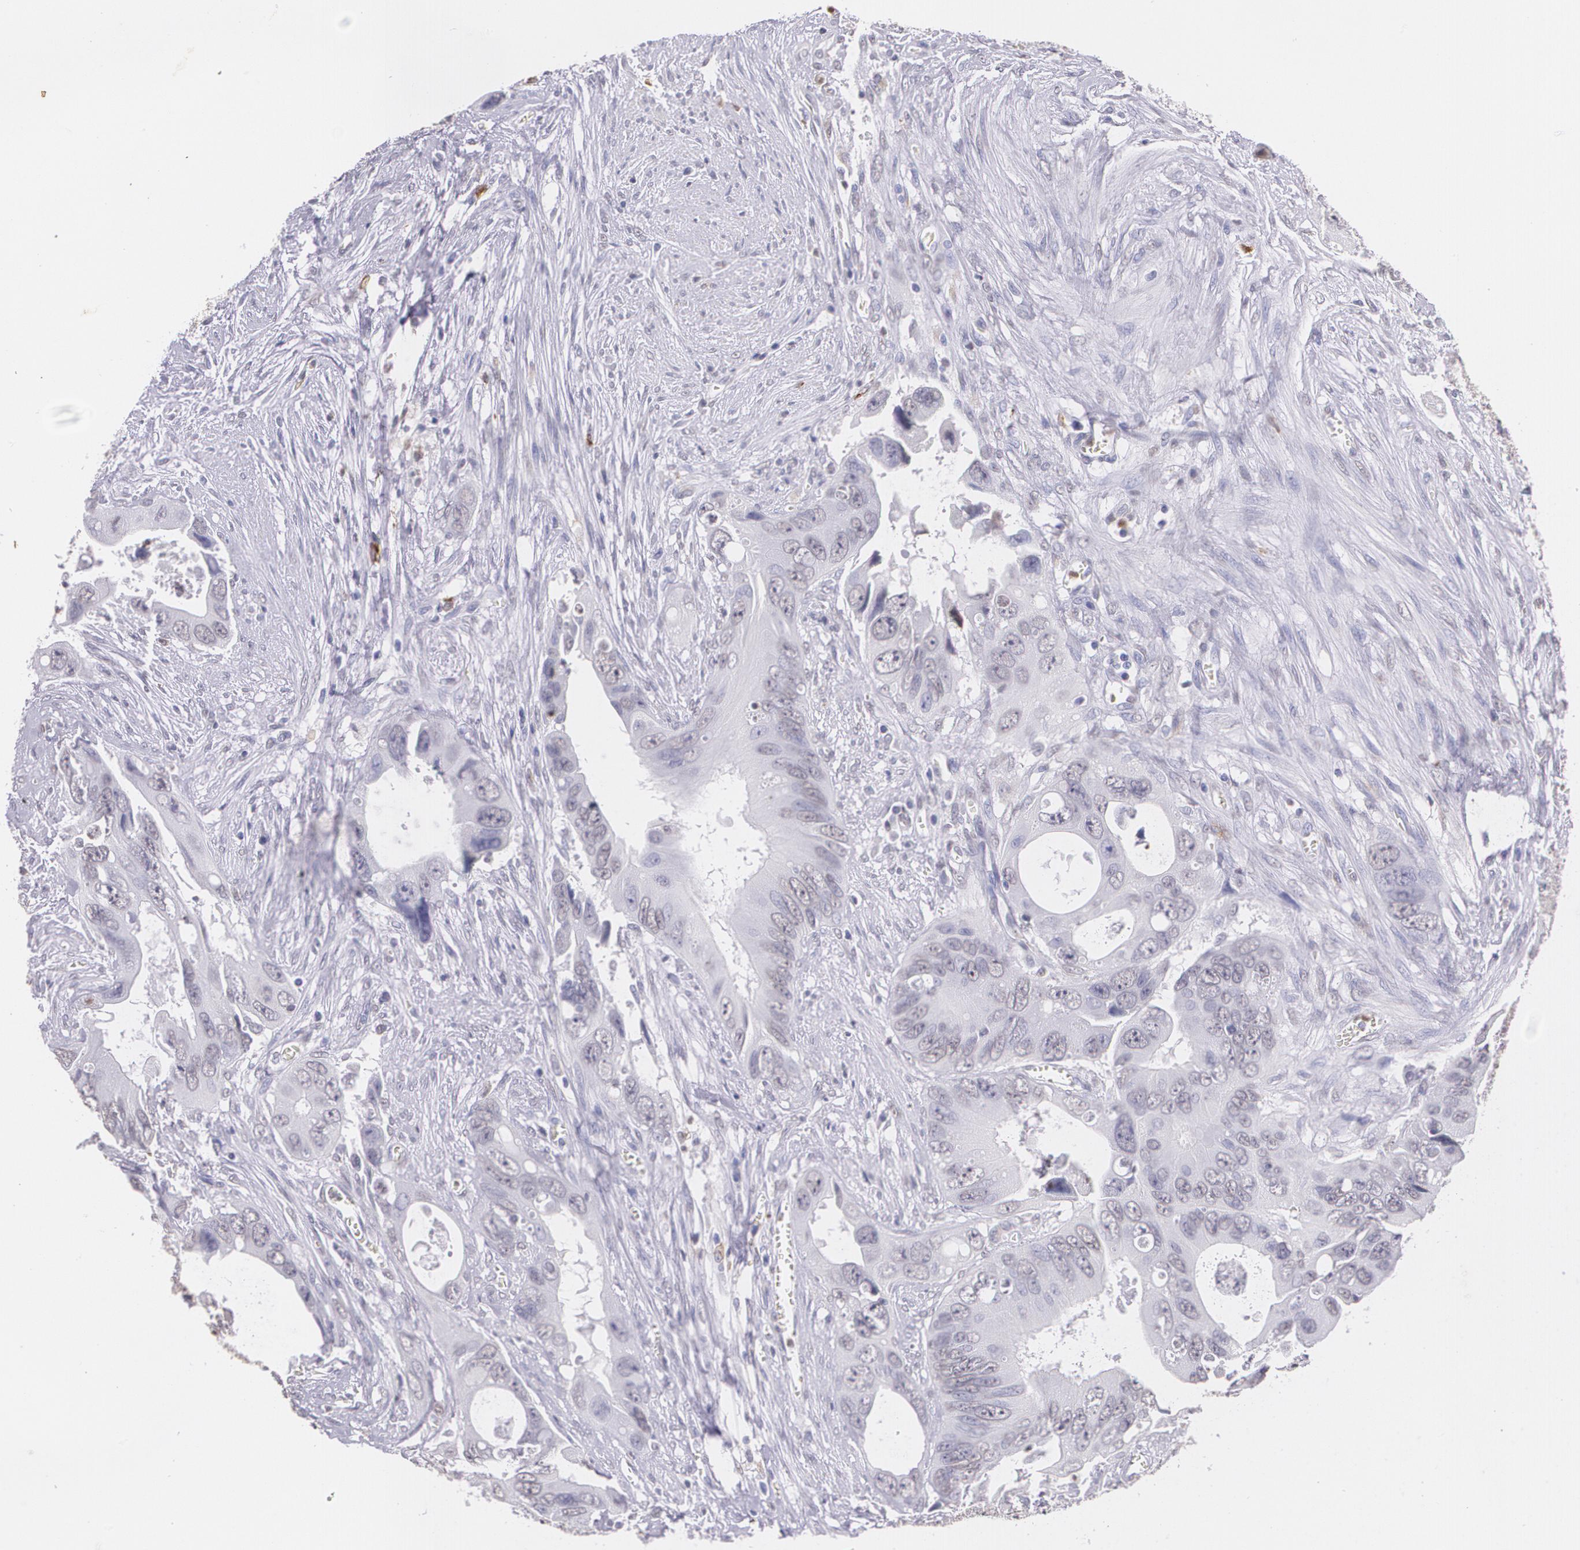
{"staining": {"intensity": "negative", "quantity": "none", "location": "none"}, "tissue": "colorectal cancer", "cell_type": "Tumor cells", "image_type": "cancer", "snomed": [{"axis": "morphology", "description": "Adenocarcinoma, NOS"}, {"axis": "topography", "description": "Rectum"}], "caption": "Tumor cells are negative for protein expression in human colorectal cancer (adenocarcinoma). (DAB (3,3'-diaminobenzidine) immunohistochemistry visualized using brightfield microscopy, high magnification).", "gene": "RTN1", "patient": {"sex": "male", "age": 70}}